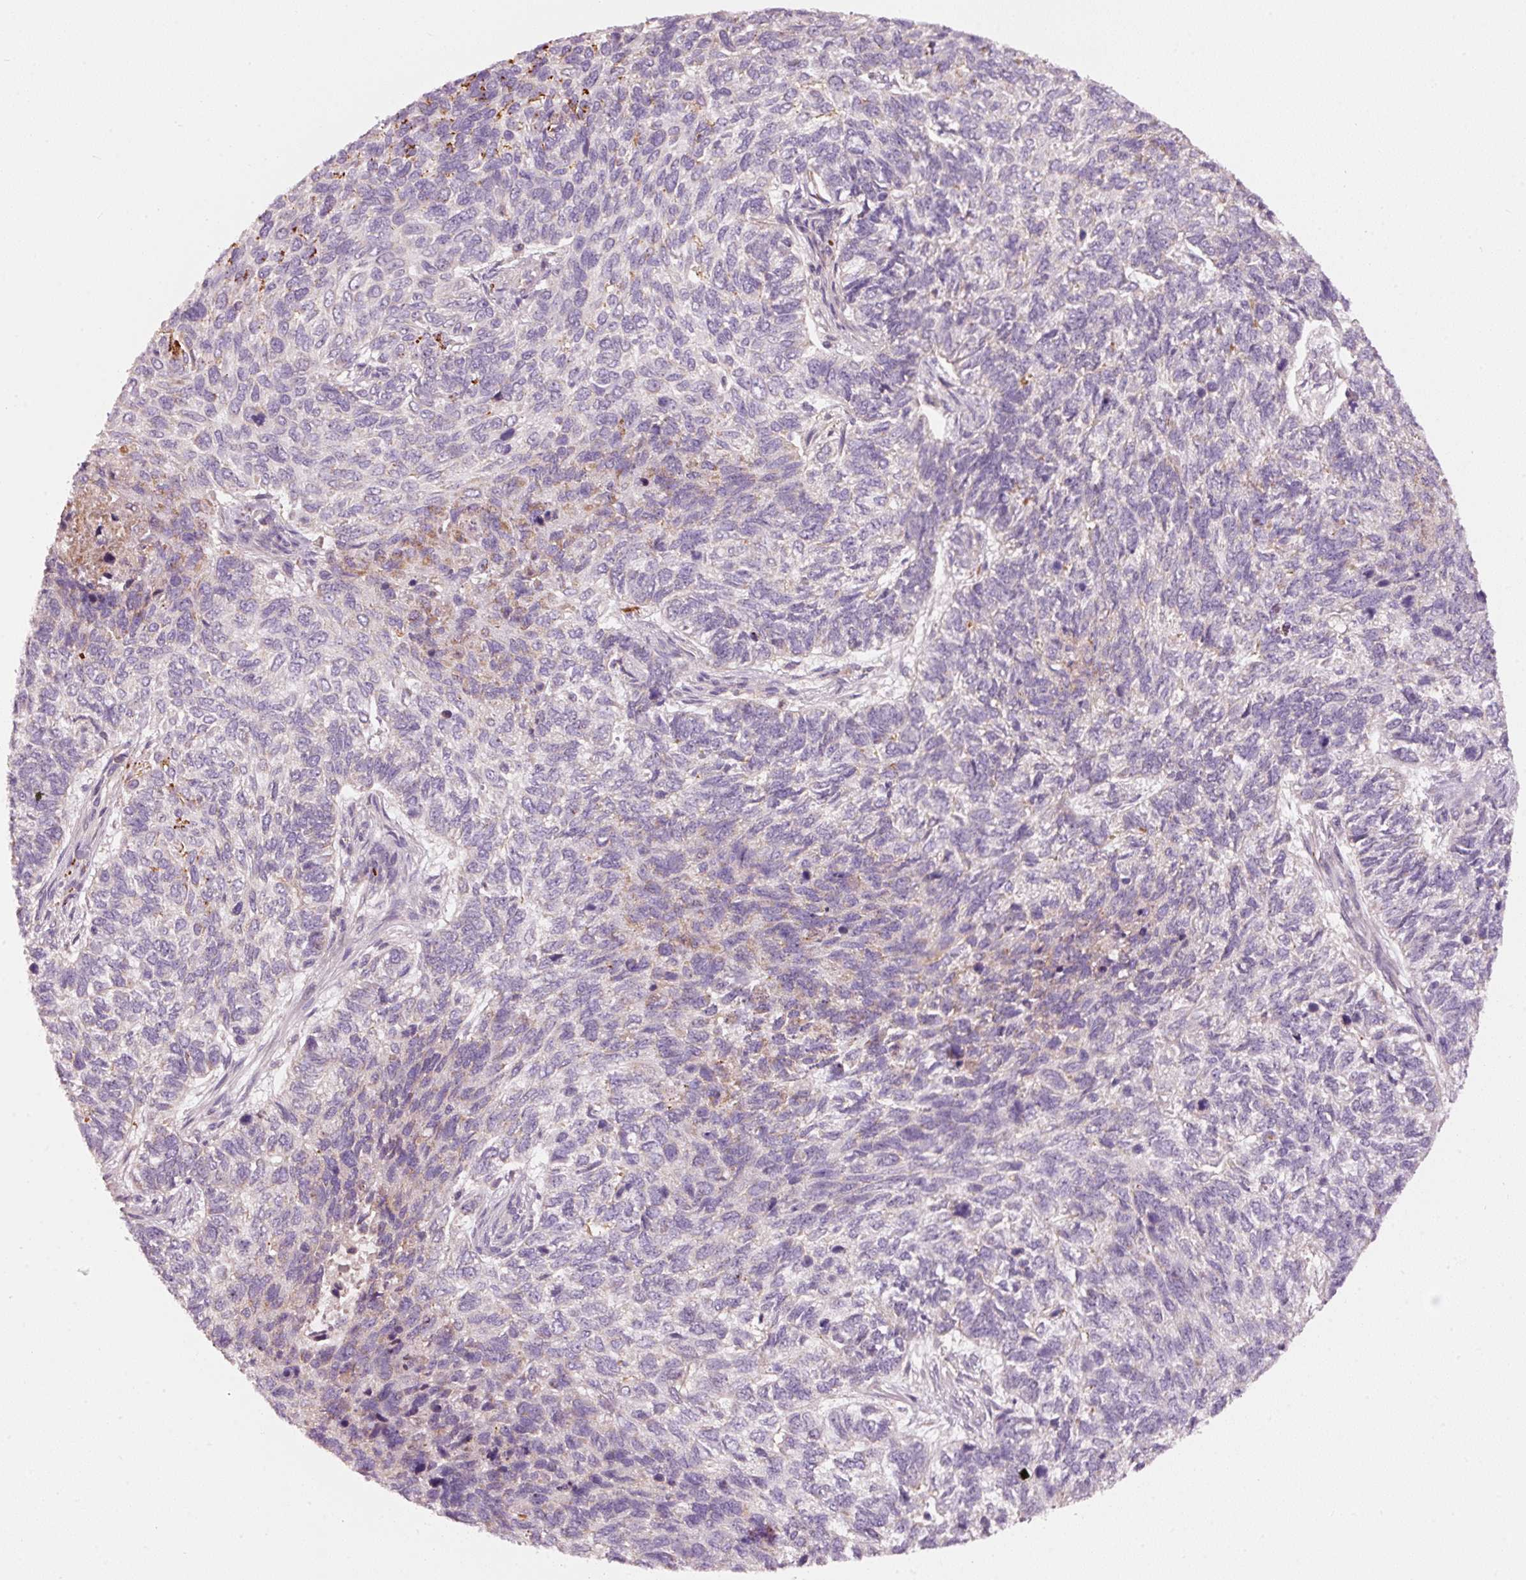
{"staining": {"intensity": "negative", "quantity": "none", "location": "none"}, "tissue": "skin cancer", "cell_type": "Tumor cells", "image_type": "cancer", "snomed": [{"axis": "morphology", "description": "Basal cell carcinoma"}, {"axis": "topography", "description": "Skin"}], "caption": "The micrograph reveals no staining of tumor cells in skin cancer (basal cell carcinoma).", "gene": "KLHL21", "patient": {"sex": "female", "age": 65}}